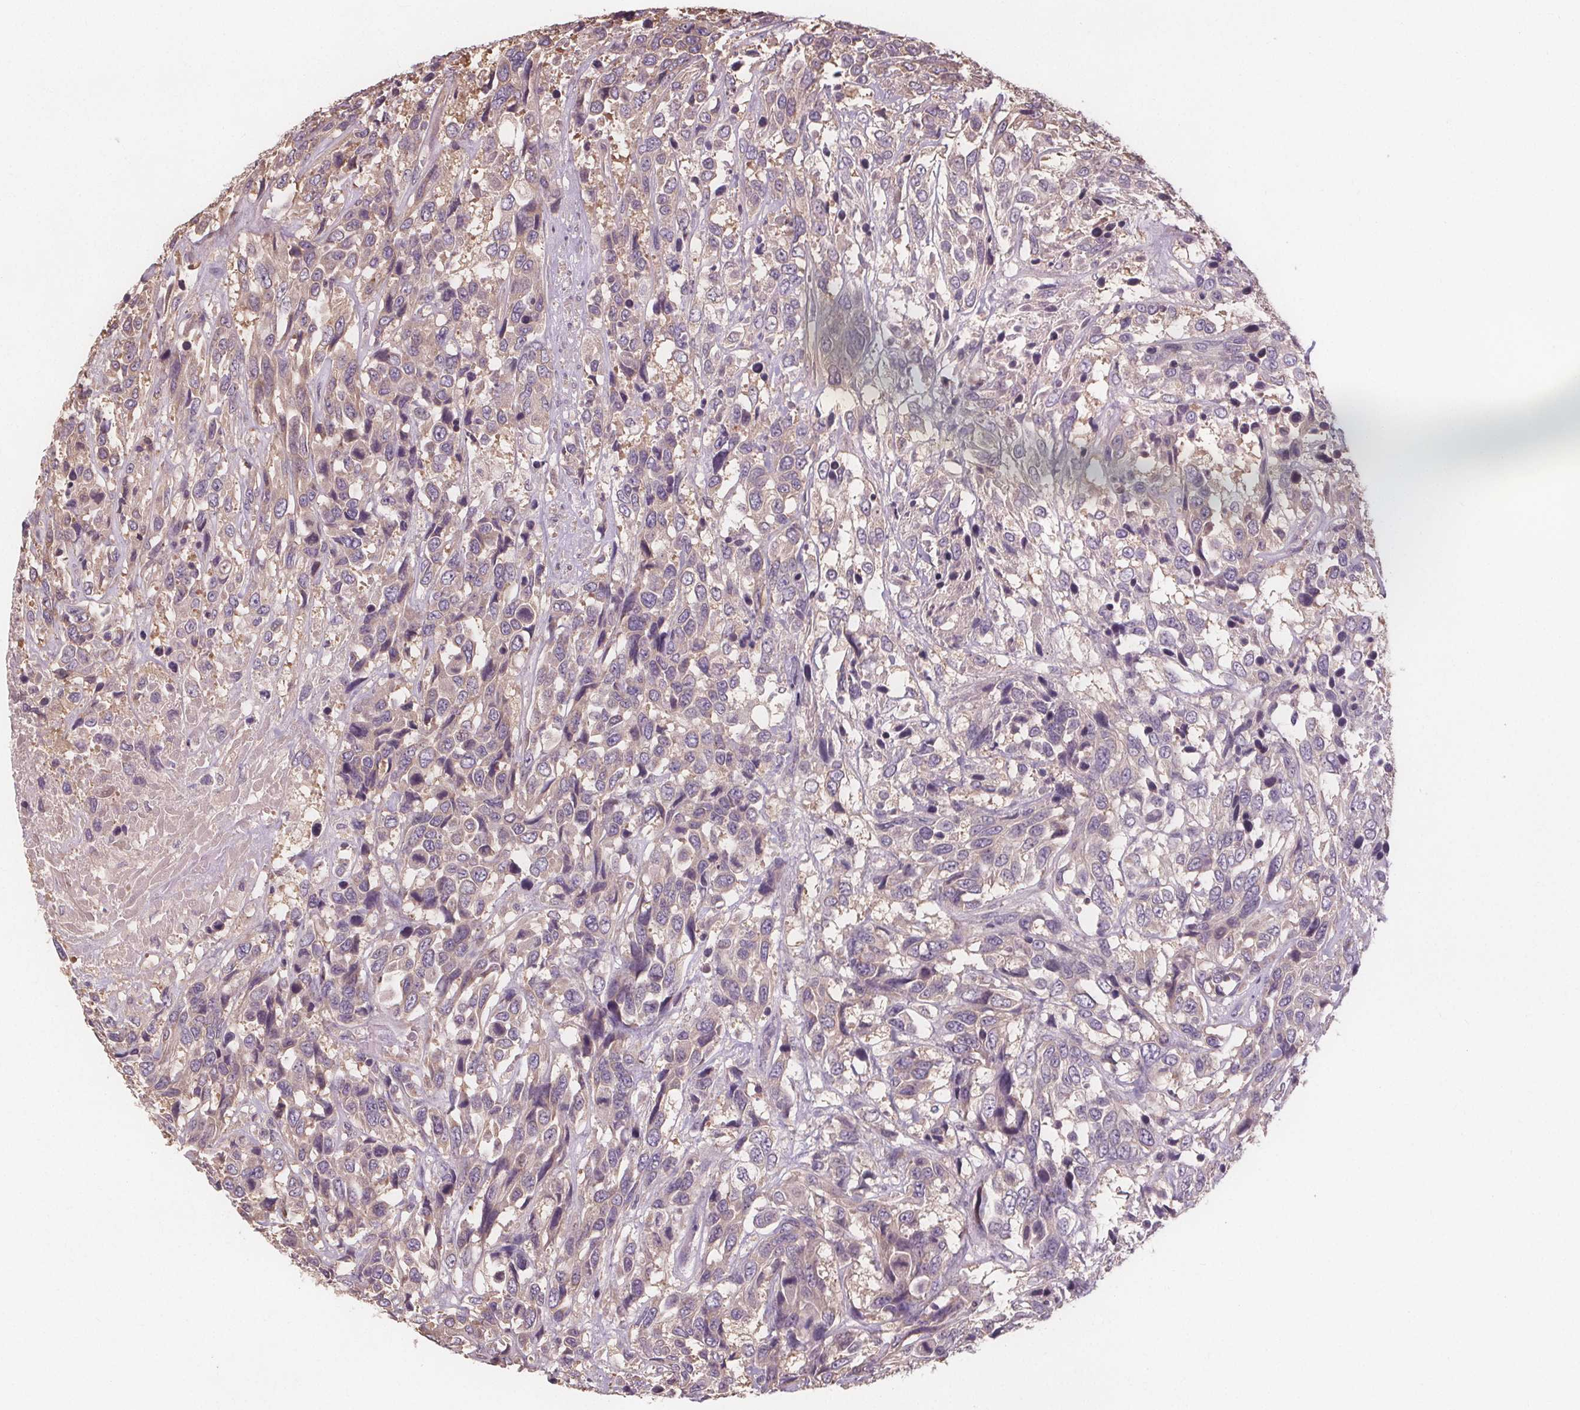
{"staining": {"intensity": "weak", "quantity": "<25%", "location": "cytoplasmic/membranous"}, "tissue": "urothelial cancer", "cell_type": "Tumor cells", "image_type": "cancer", "snomed": [{"axis": "morphology", "description": "Urothelial carcinoma, High grade"}, {"axis": "topography", "description": "Urinary bladder"}], "caption": "Urothelial cancer stained for a protein using IHC demonstrates no staining tumor cells.", "gene": "TMEM80", "patient": {"sex": "female", "age": 70}}